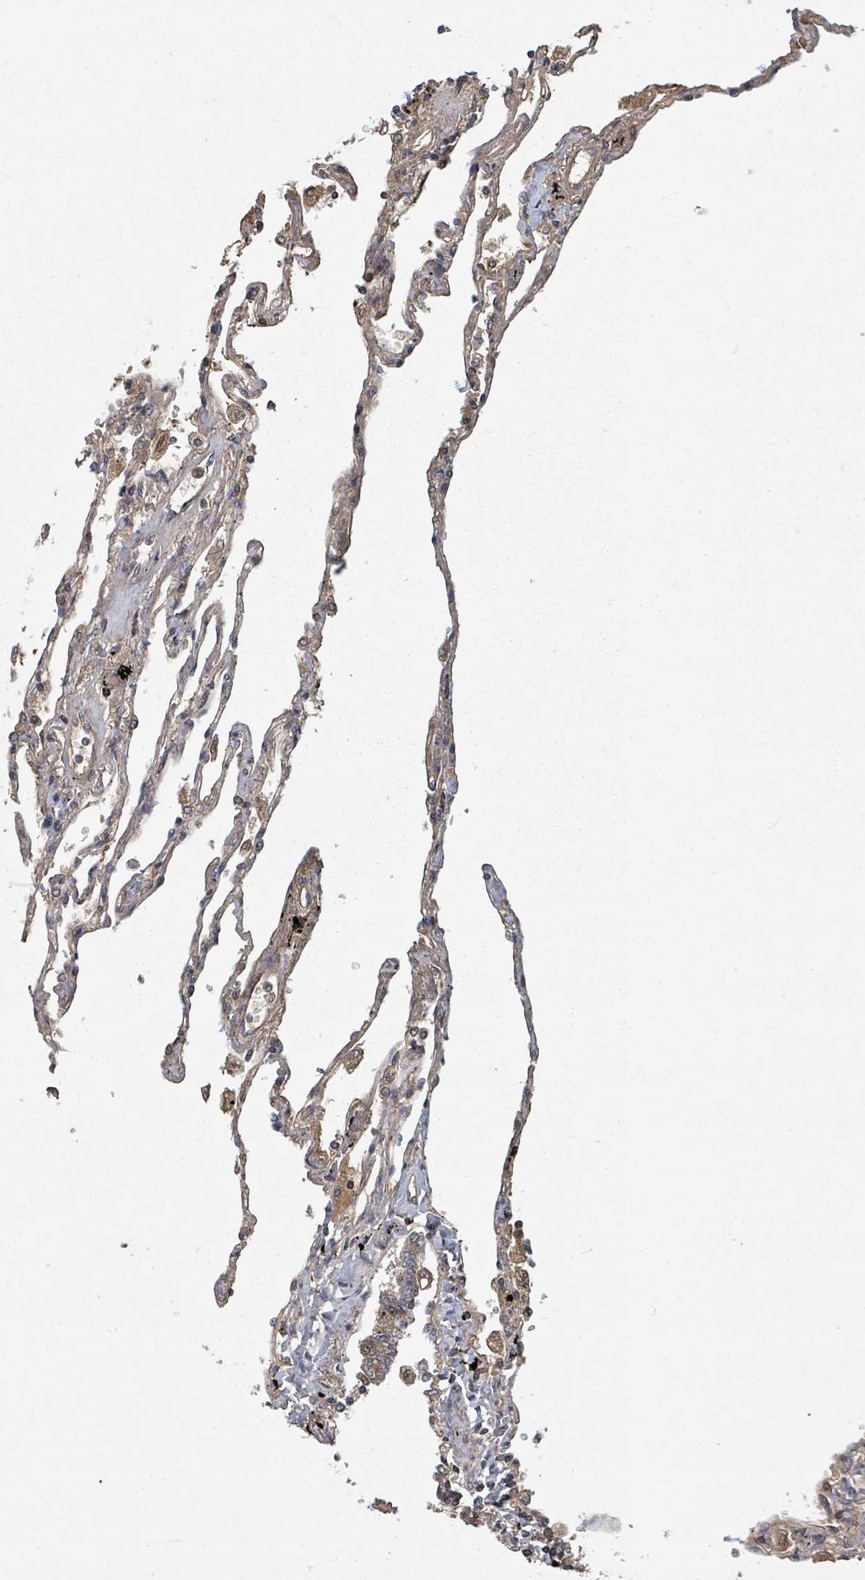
{"staining": {"intensity": "weak", "quantity": "<25%", "location": "cytoplasmic/membranous"}, "tissue": "lung", "cell_type": "Alveolar cells", "image_type": "normal", "snomed": [{"axis": "morphology", "description": "Normal tissue, NOS"}, {"axis": "topography", "description": "Lung"}], "caption": "Immunohistochemistry (IHC) micrograph of normal lung: lung stained with DAB demonstrates no significant protein positivity in alveolar cells. (Stains: DAB (3,3'-diaminobenzidine) immunohistochemistry (IHC) with hematoxylin counter stain, Microscopy: brightfield microscopy at high magnification).", "gene": "GABBR1", "patient": {"sex": "female", "age": 67}}